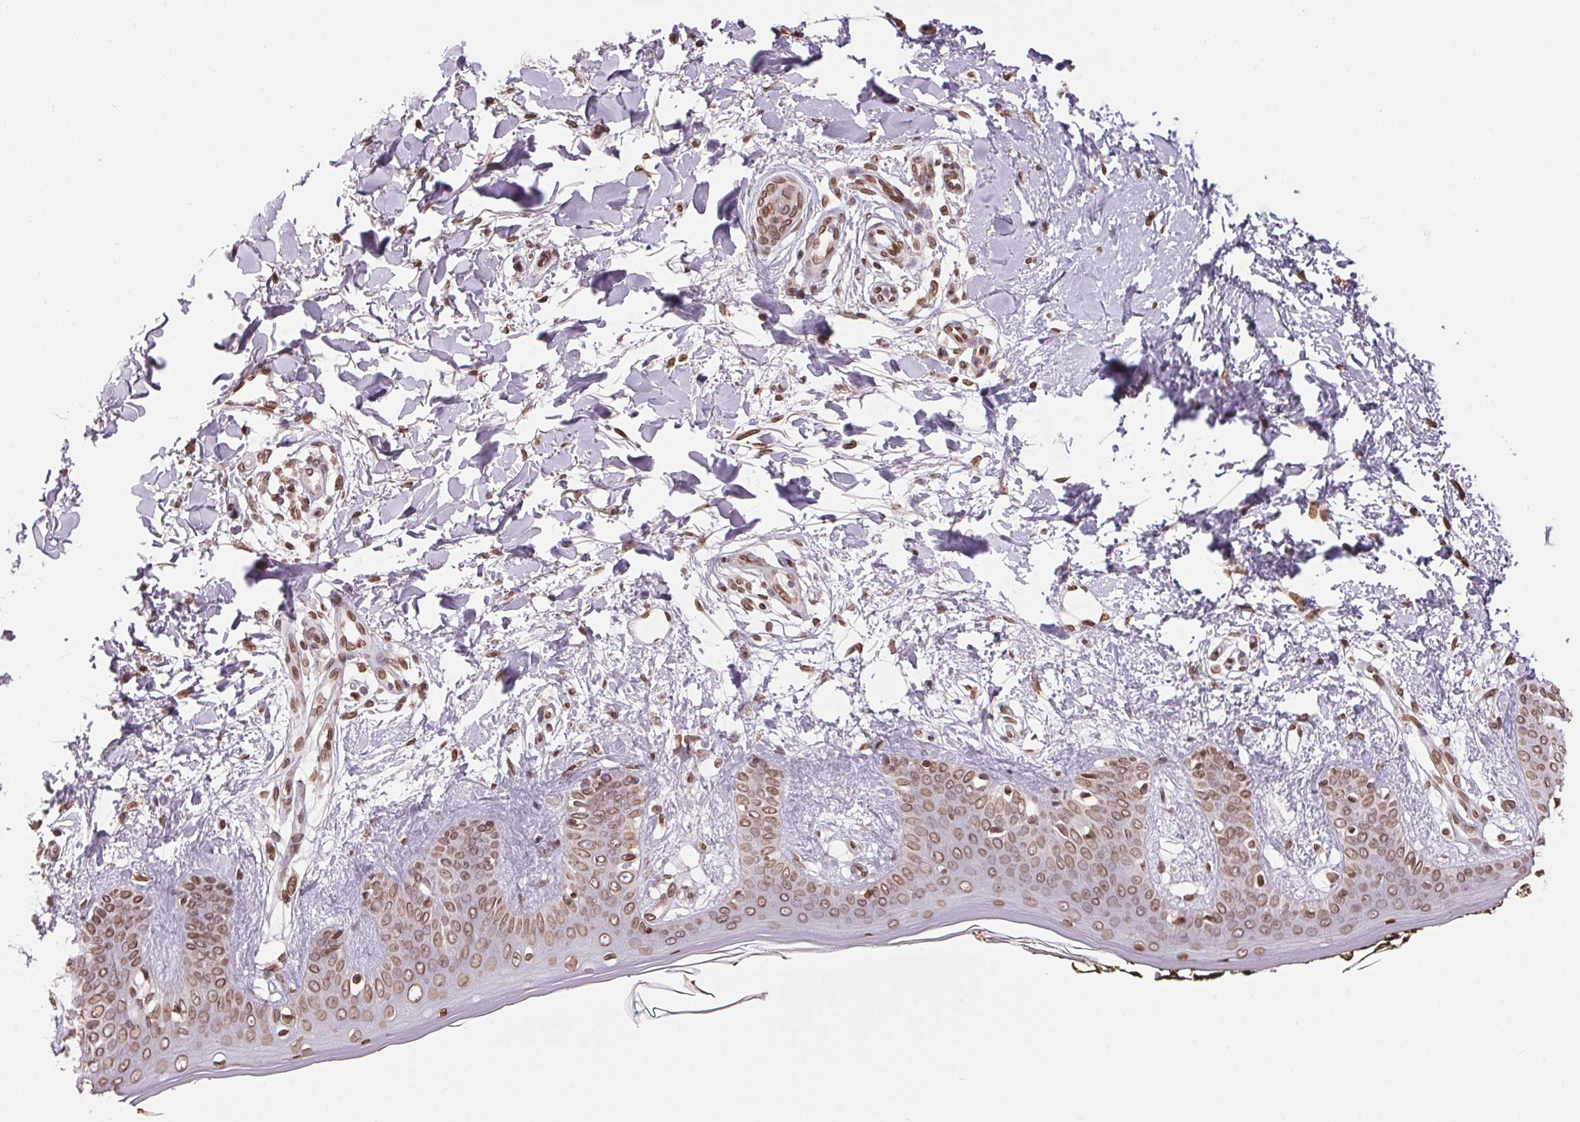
{"staining": {"intensity": "moderate", "quantity": ">75%", "location": "nuclear"}, "tissue": "skin", "cell_type": "Fibroblasts", "image_type": "normal", "snomed": [{"axis": "morphology", "description": "Normal tissue, NOS"}, {"axis": "topography", "description": "Skin"}], "caption": "Fibroblasts reveal medium levels of moderate nuclear staining in about >75% of cells in unremarkable human skin. (Stains: DAB (3,3'-diaminobenzidine) in brown, nuclei in blue, Microscopy: brightfield microscopy at high magnification).", "gene": "TMEM175", "patient": {"sex": "female", "age": 34}}